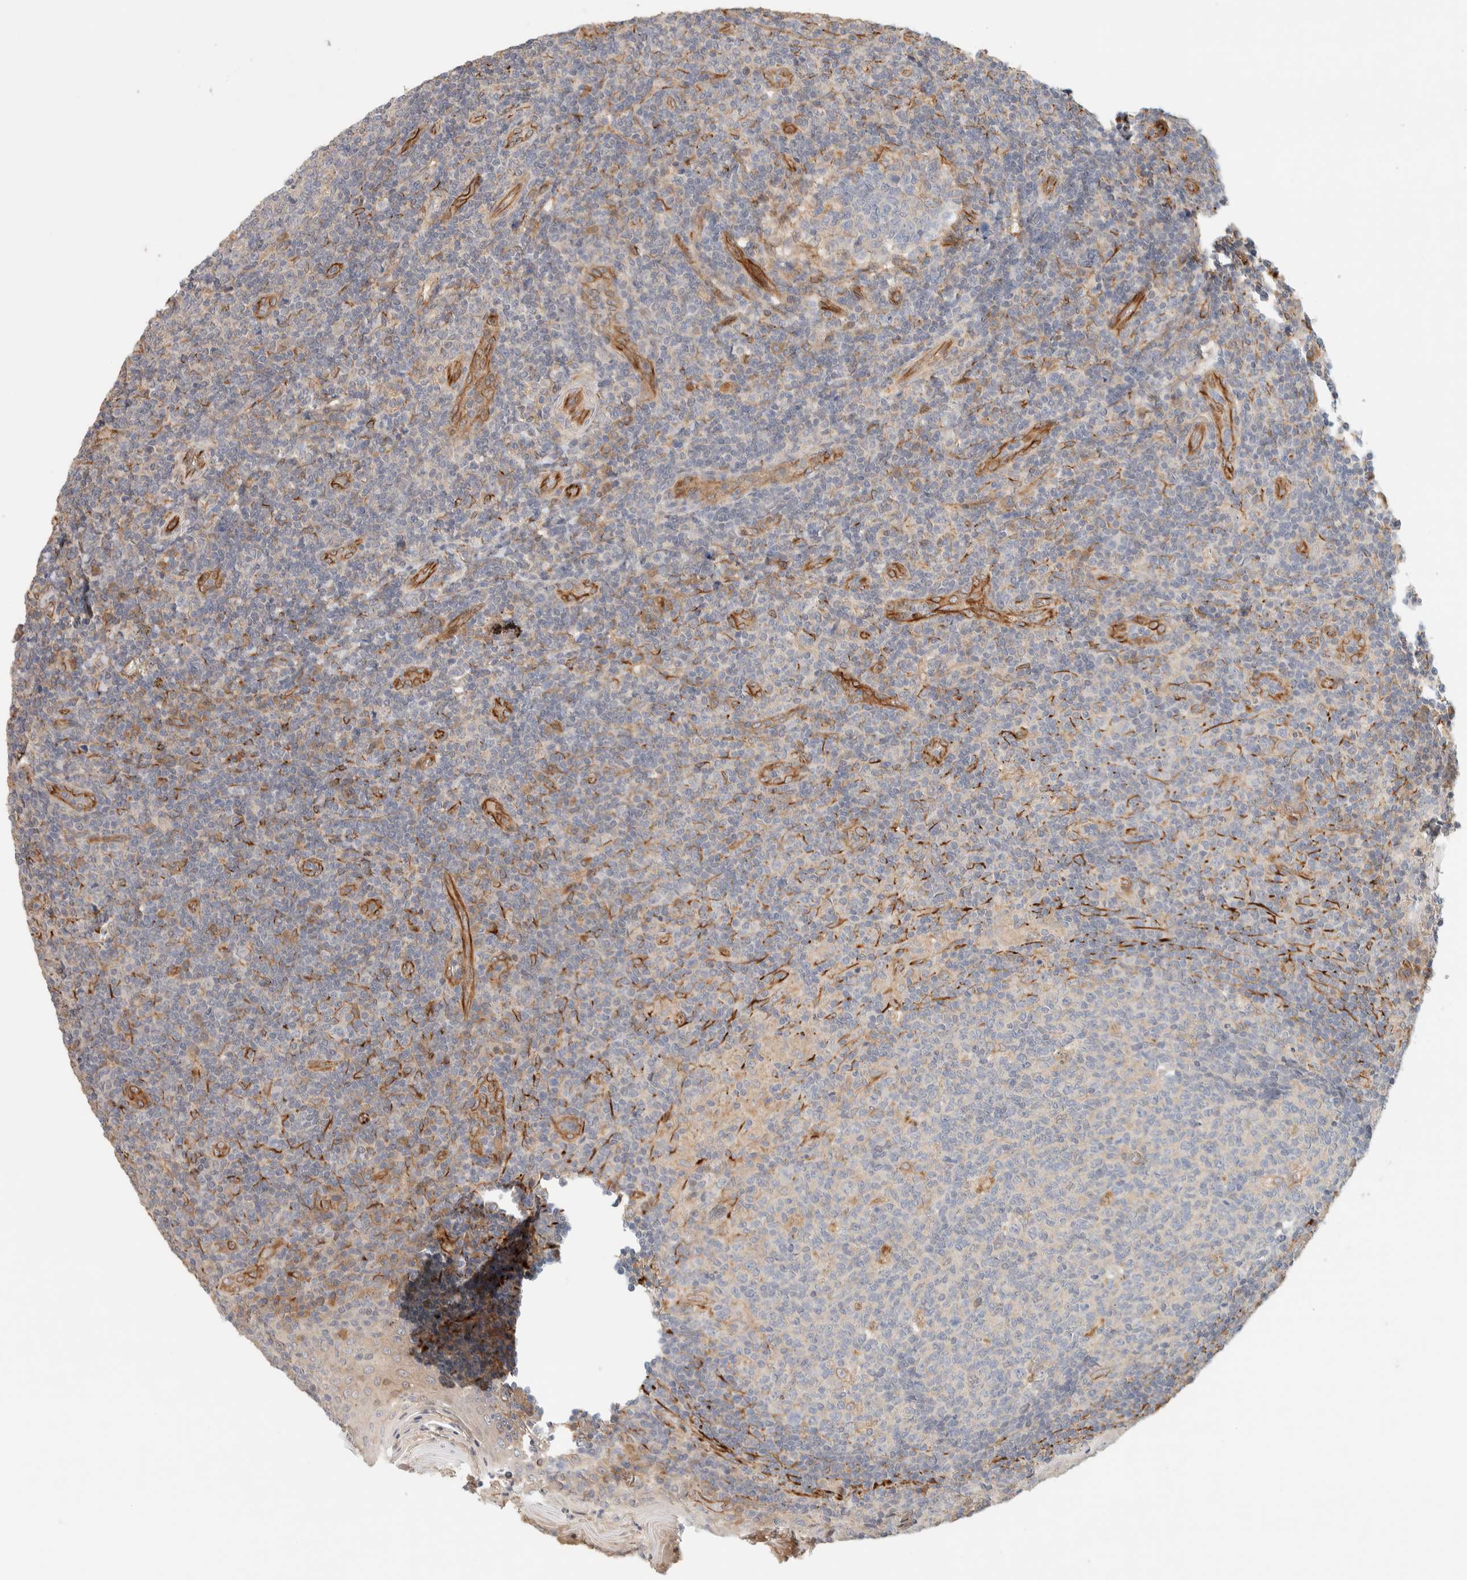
{"staining": {"intensity": "weak", "quantity": "<25%", "location": "cytoplasmic/membranous"}, "tissue": "tonsil", "cell_type": "Germinal center cells", "image_type": "normal", "snomed": [{"axis": "morphology", "description": "Normal tissue, NOS"}, {"axis": "topography", "description": "Tonsil"}], "caption": "Germinal center cells show no significant protein staining in normal tonsil. (Brightfield microscopy of DAB immunohistochemistry at high magnification).", "gene": "FAT1", "patient": {"sex": "female", "age": 19}}